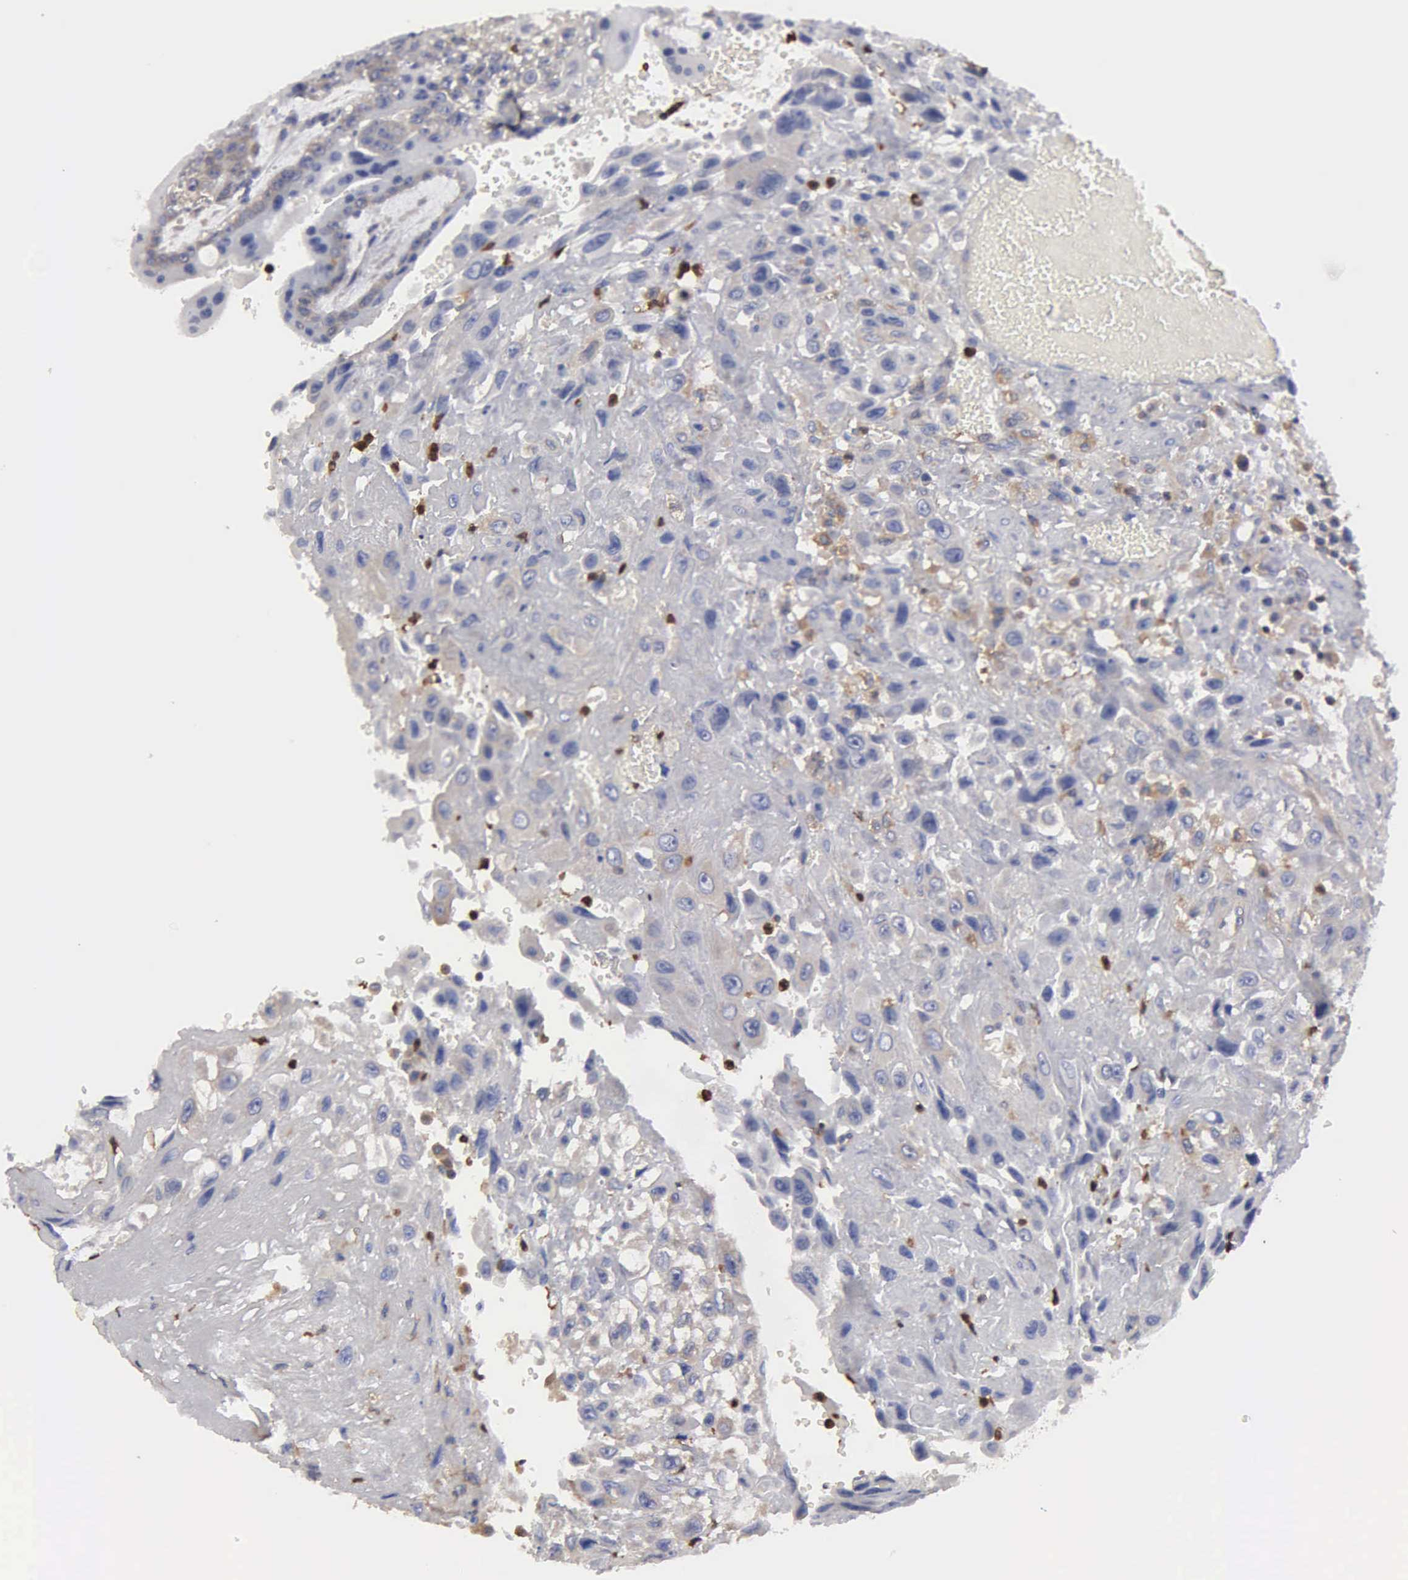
{"staining": {"intensity": "negative", "quantity": "none", "location": "none"}, "tissue": "placenta", "cell_type": "Decidual cells", "image_type": "normal", "snomed": [{"axis": "morphology", "description": "Normal tissue, NOS"}, {"axis": "topography", "description": "Placenta"}], "caption": "Immunohistochemistry (IHC) of normal human placenta reveals no positivity in decidual cells.", "gene": "G6PD", "patient": {"sex": "female", "age": 34}}